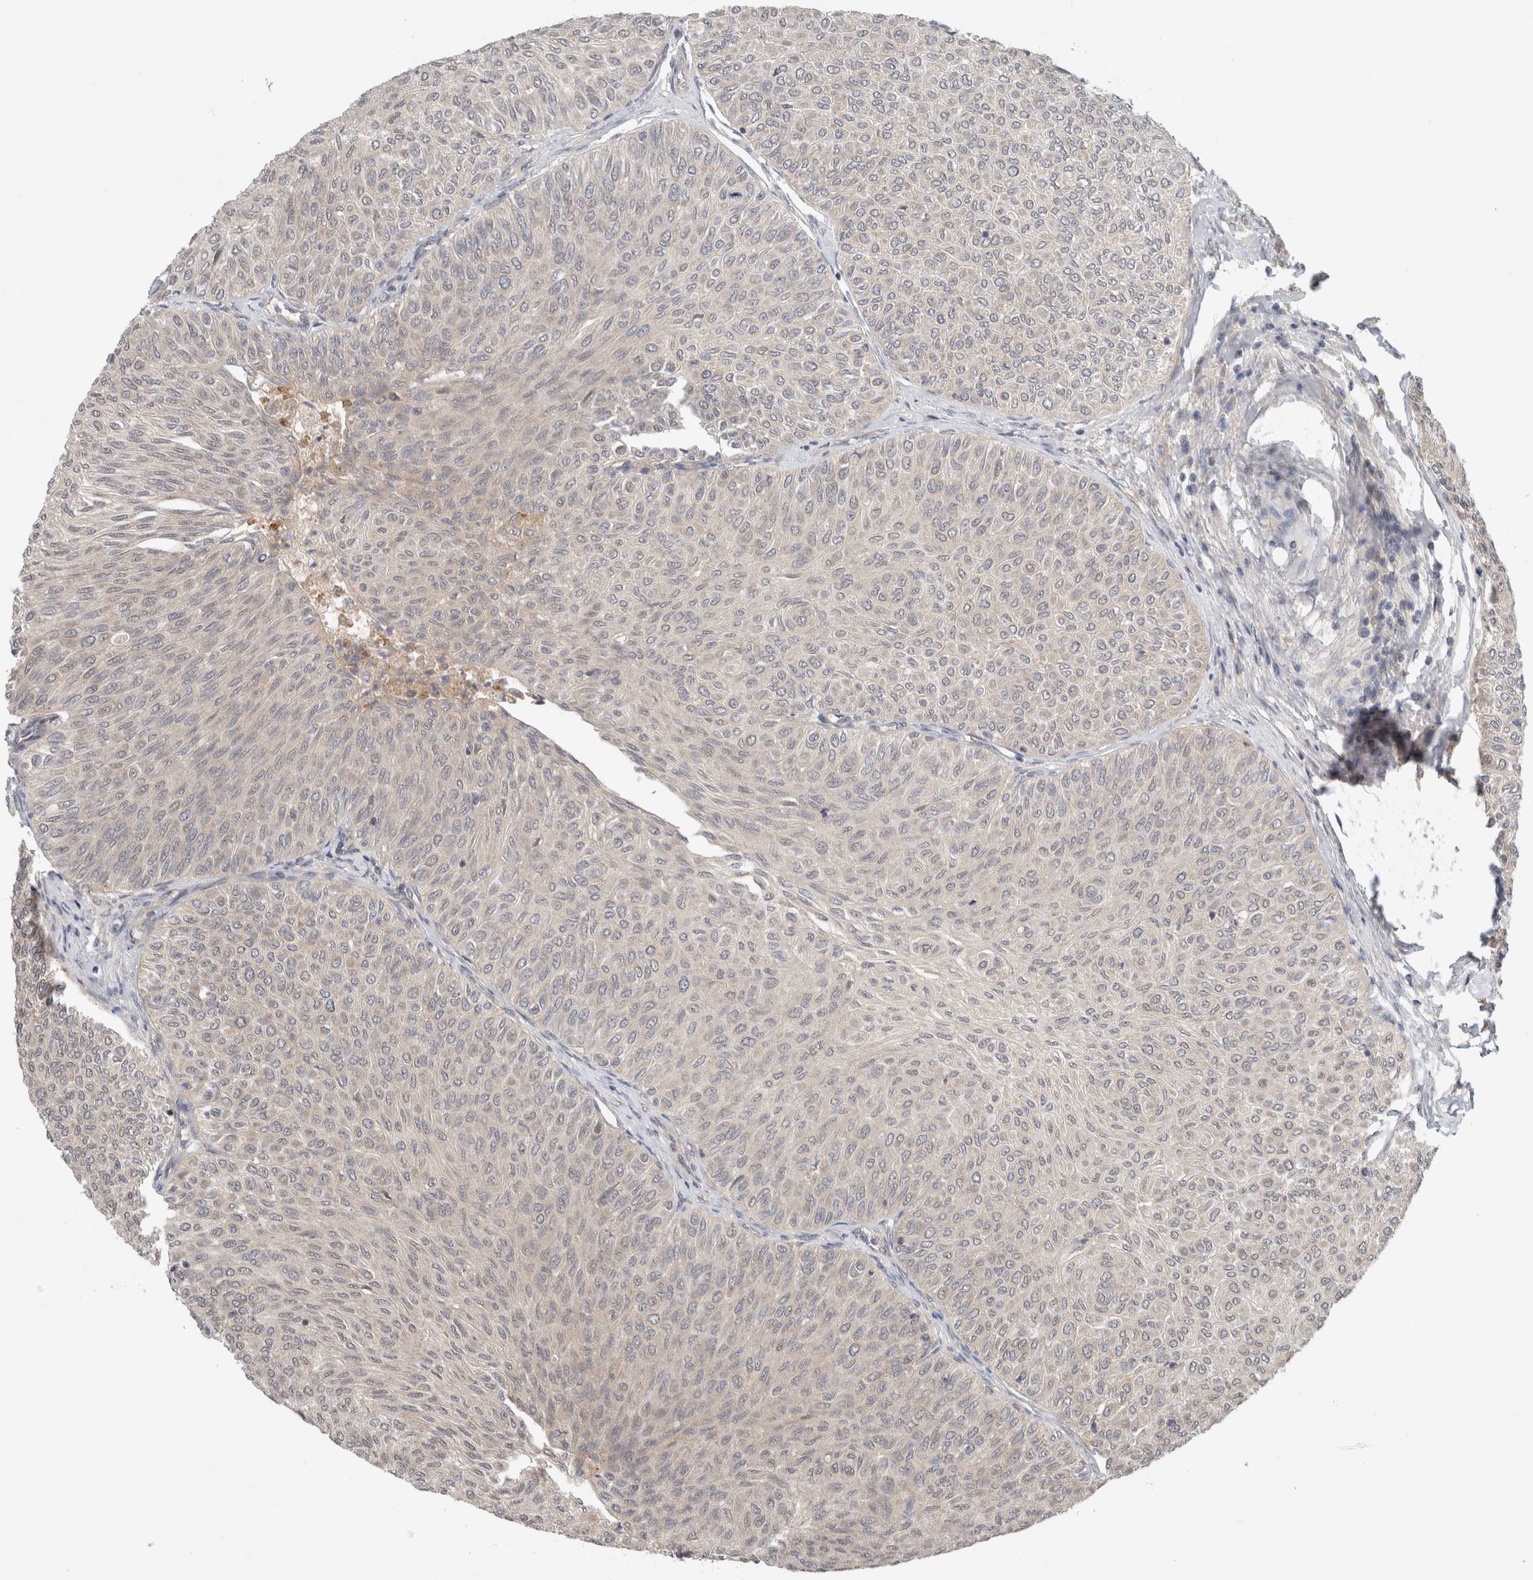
{"staining": {"intensity": "weak", "quantity": "25%-75%", "location": "cytoplasmic/membranous"}, "tissue": "urothelial cancer", "cell_type": "Tumor cells", "image_type": "cancer", "snomed": [{"axis": "morphology", "description": "Urothelial carcinoma, Low grade"}, {"axis": "topography", "description": "Urinary bladder"}], "caption": "Brown immunohistochemical staining in human urothelial cancer reveals weak cytoplasmic/membranous positivity in approximately 25%-75% of tumor cells.", "gene": "SGK1", "patient": {"sex": "male", "age": 78}}